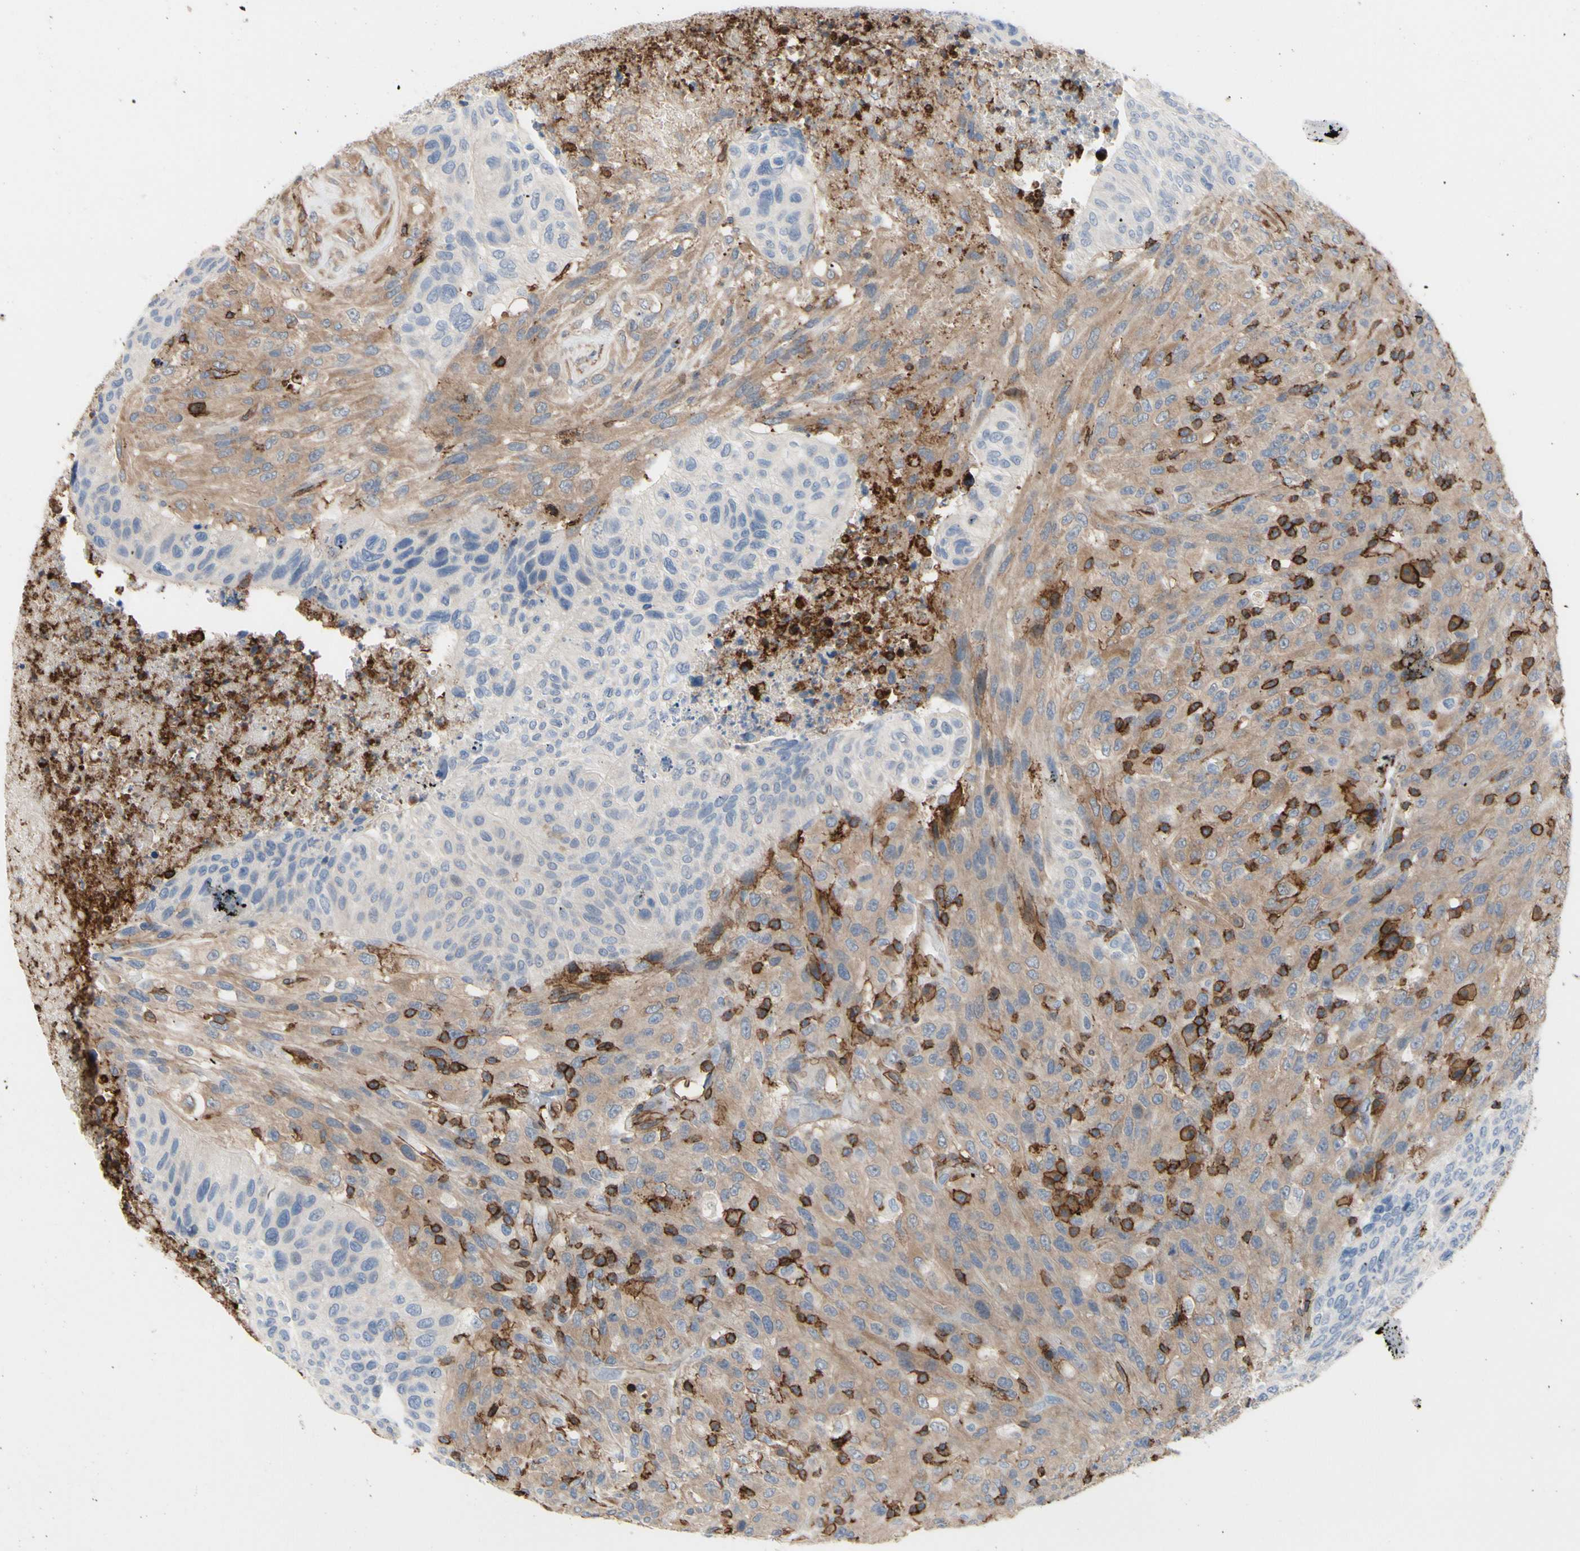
{"staining": {"intensity": "moderate", "quantity": "25%-75%", "location": "cytoplasmic/membranous"}, "tissue": "urothelial cancer", "cell_type": "Tumor cells", "image_type": "cancer", "snomed": [{"axis": "morphology", "description": "Urothelial carcinoma, High grade"}, {"axis": "topography", "description": "Urinary bladder"}], "caption": "Immunohistochemistry (IHC) of human urothelial cancer displays medium levels of moderate cytoplasmic/membranous expression in about 25%-75% of tumor cells. Immunohistochemistry stains the protein in brown and the nuclei are stained blue.", "gene": "ANXA6", "patient": {"sex": "male", "age": 66}}